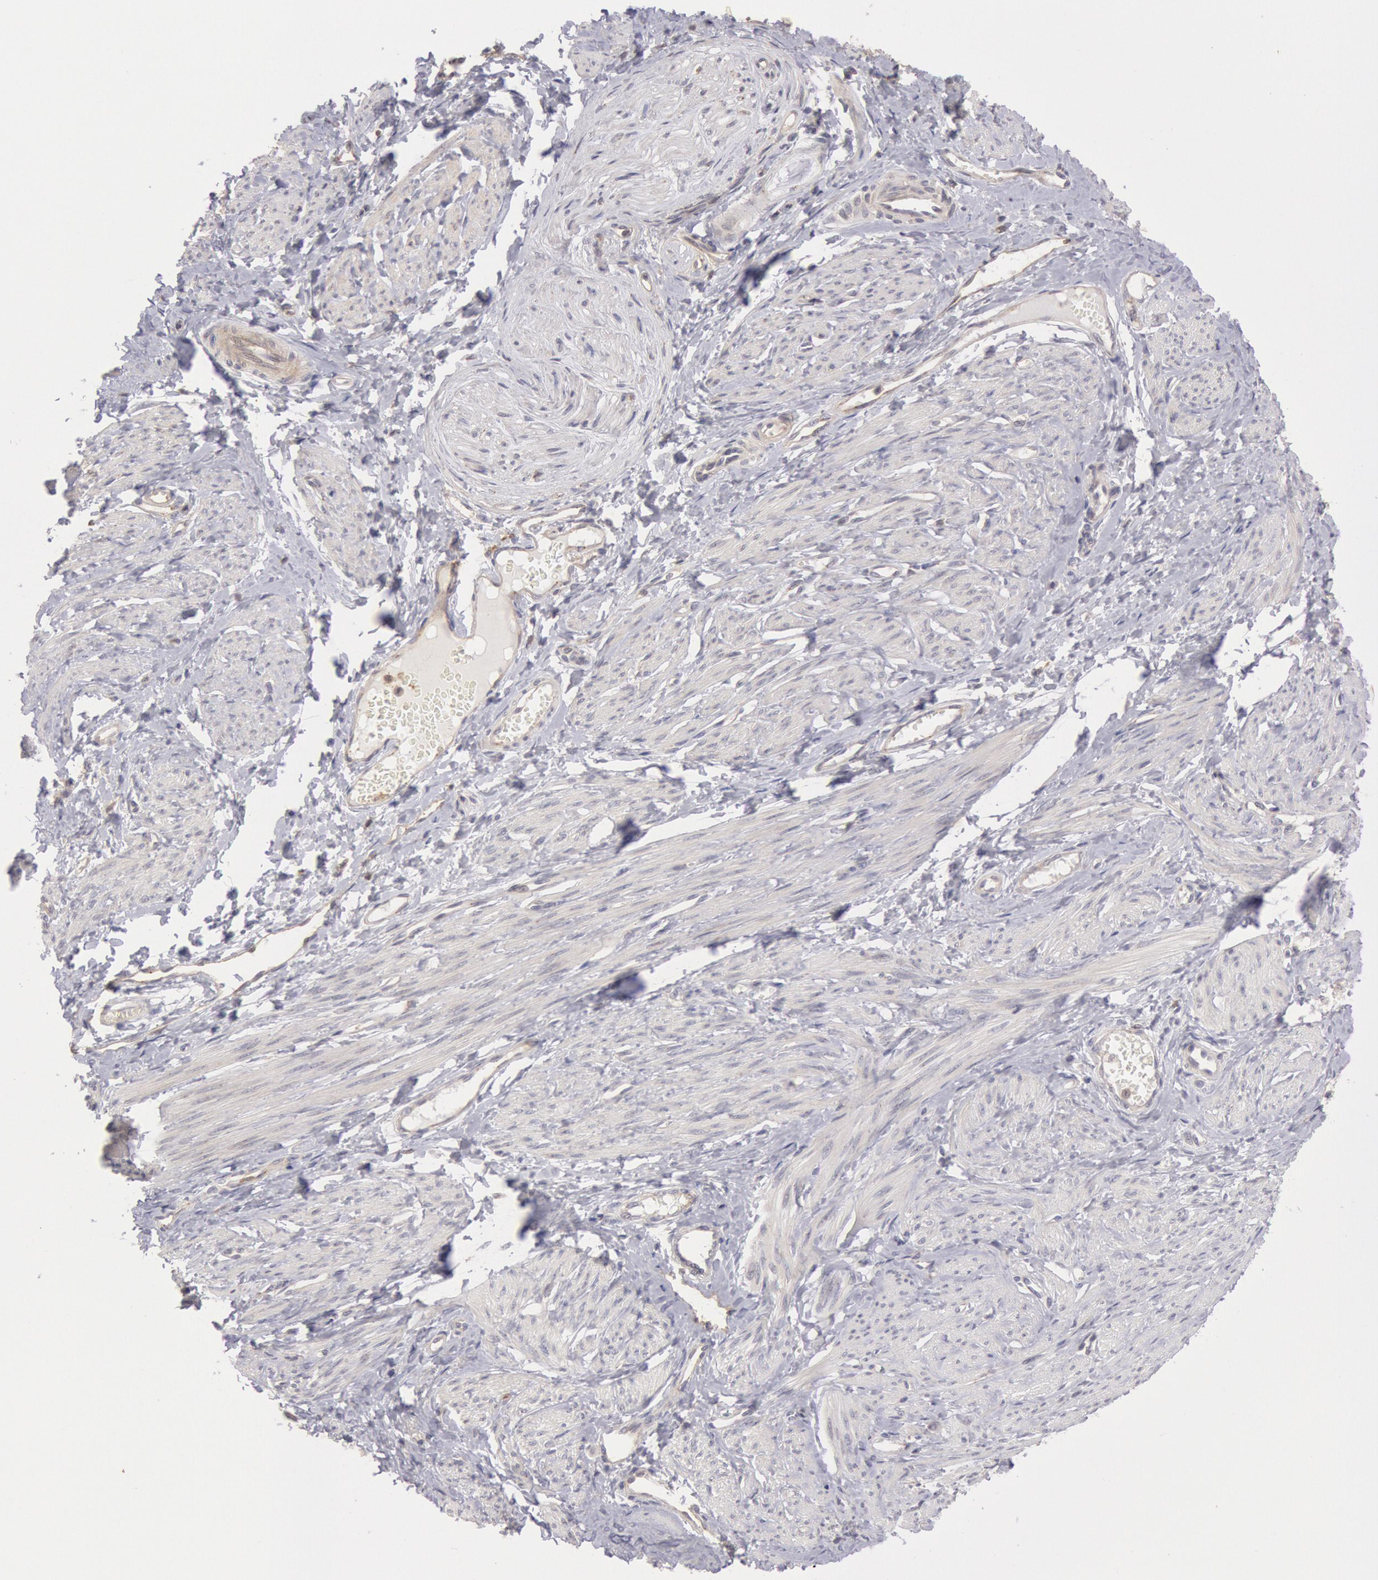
{"staining": {"intensity": "negative", "quantity": "none", "location": "none"}, "tissue": "smooth muscle", "cell_type": "Smooth muscle cells", "image_type": "normal", "snomed": [{"axis": "morphology", "description": "Normal tissue, NOS"}, {"axis": "topography", "description": "Smooth muscle"}, {"axis": "topography", "description": "Uterus"}], "caption": "Immunohistochemistry photomicrograph of benign smooth muscle stained for a protein (brown), which reveals no expression in smooth muscle cells. Brightfield microscopy of immunohistochemistry (IHC) stained with DAB (brown) and hematoxylin (blue), captured at high magnification.", "gene": "PLA2G6", "patient": {"sex": "female", "age": 39}}